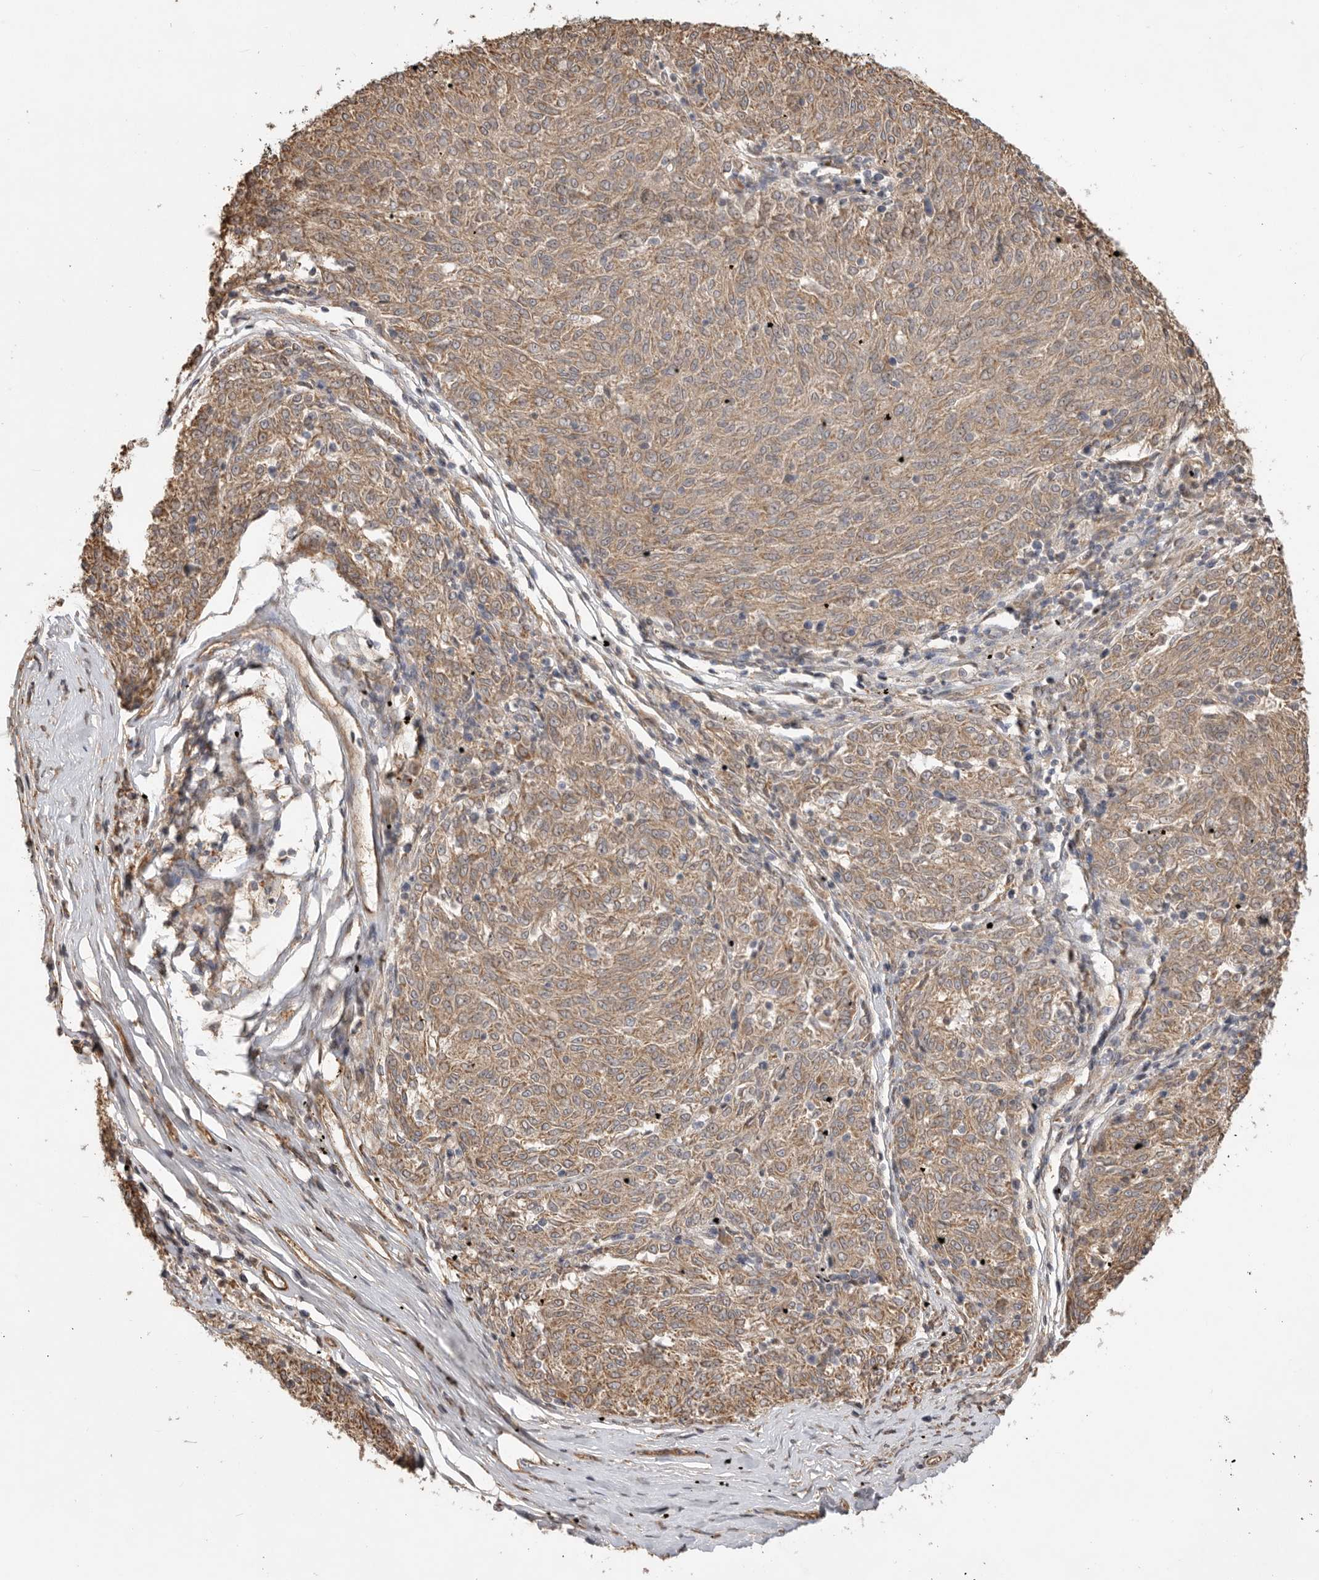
{"staining": {"intensity": "moderate", "quantity": ">75%", "location": "cytoplasmic/membranous"}, "tissue": "melanoma", "cell_type": "Tumor cells", "image_type": "cancer", "snomed": [{"axis": "morphology", "description": "Malignant melanoma, NOS"}, {"axis": "topography", "description": "Skin"}], "caption": "Moderate cytoplasmic/membranous expression for a protein is identified in about >75% of tumor cells of melanoma using immunohistochemistry.", "gene": "DPH7", "patient": {"sex": "female", "age": 72}}